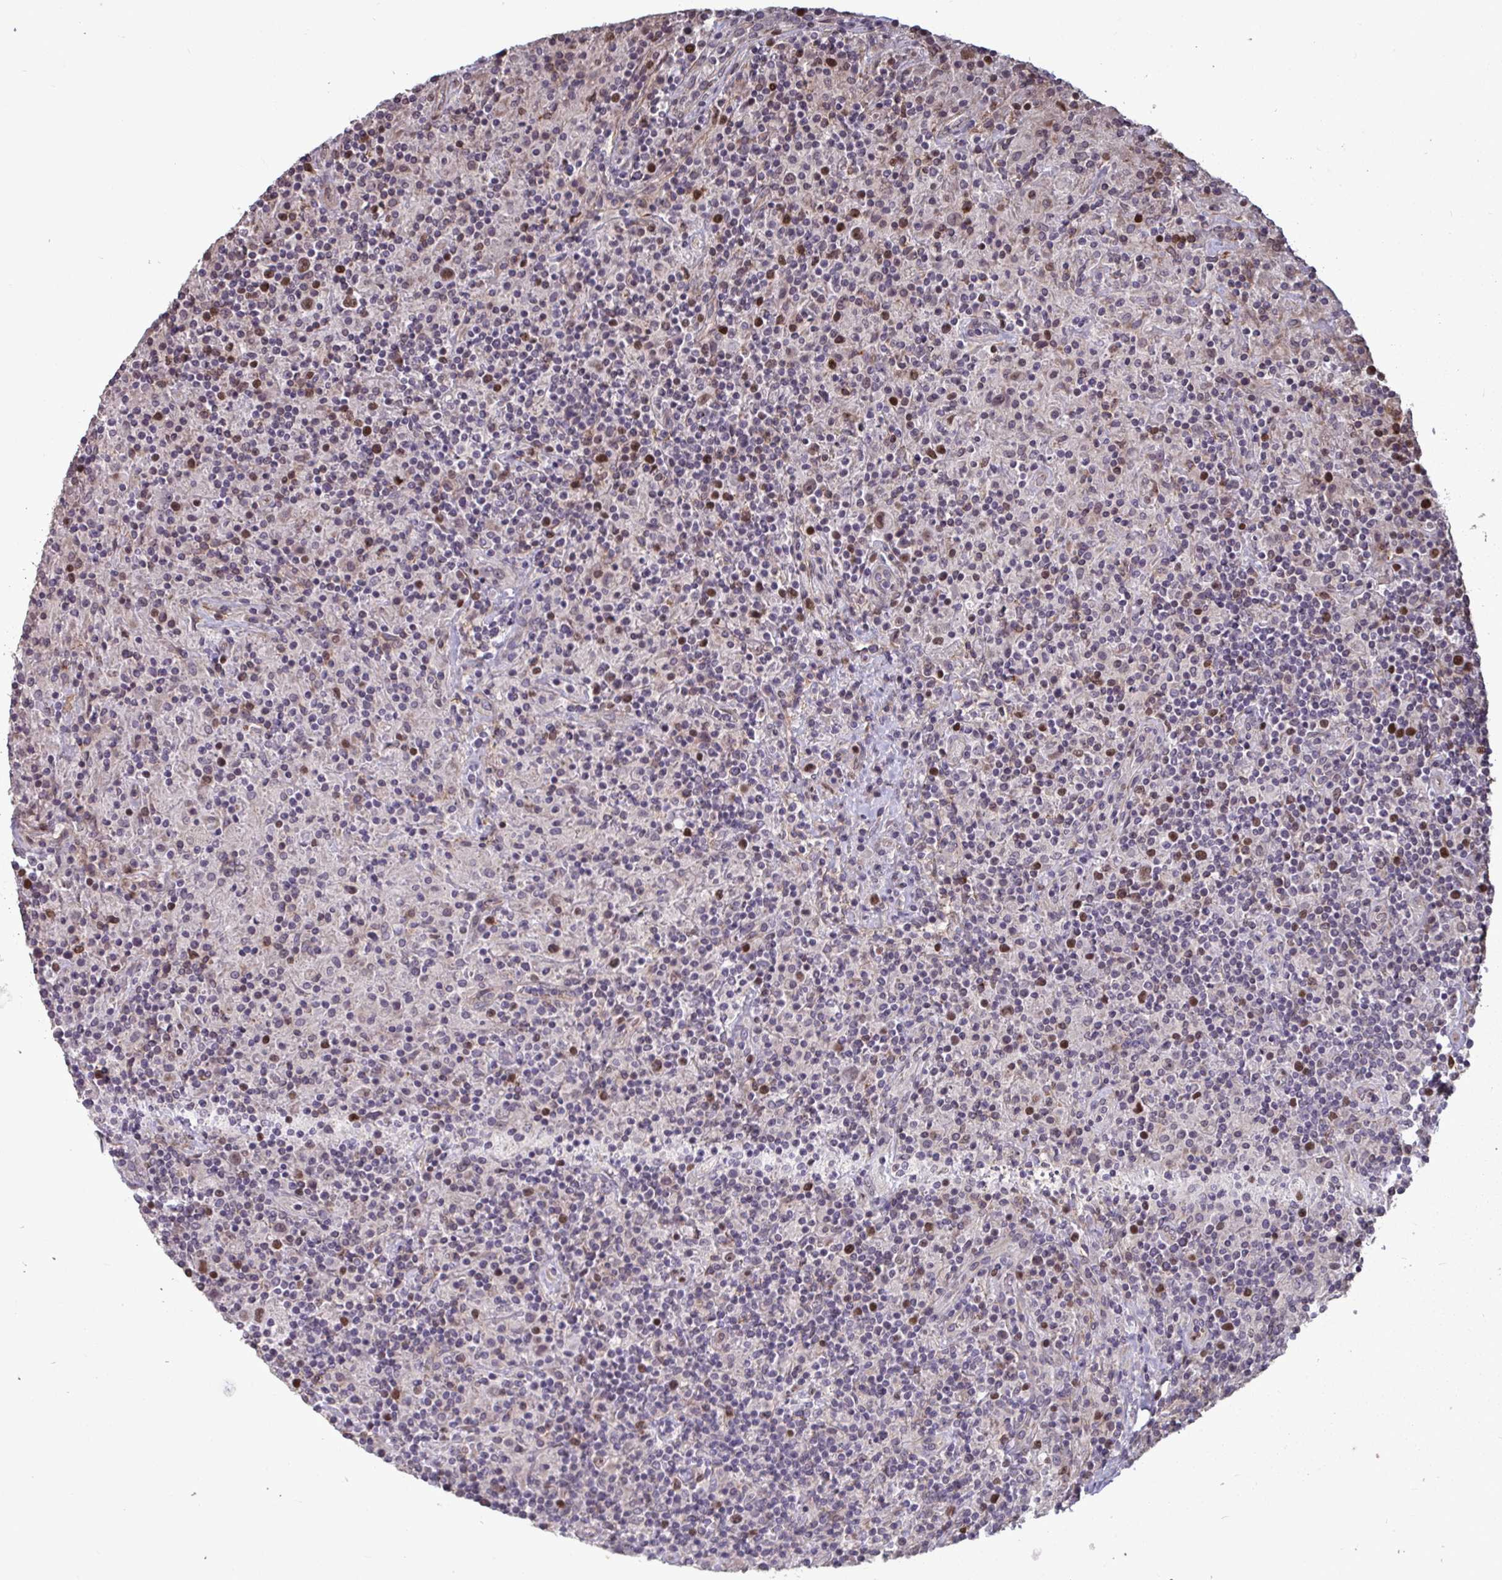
{"staining": {"intensity": "moderate", "quantity": ">75%", "location": "nuclear"}, "tissue": "lymphoma", "cell_type": "Tumor cells", "image_type": "cancer", "snomed": [{"axis": "morphology", "description": "Hodgkin's disease, NOS"}, {"axis": "topography", "description": "Lymph node"}], "caption": "Protein staining by immunohistochemistry (IHC) demonstrates moderate nuclear expression in approximately >75% of tumor cells in Hodgkin's disease.", "gene": "IPO5", "patient": {"sex": "male", "age": 70}}